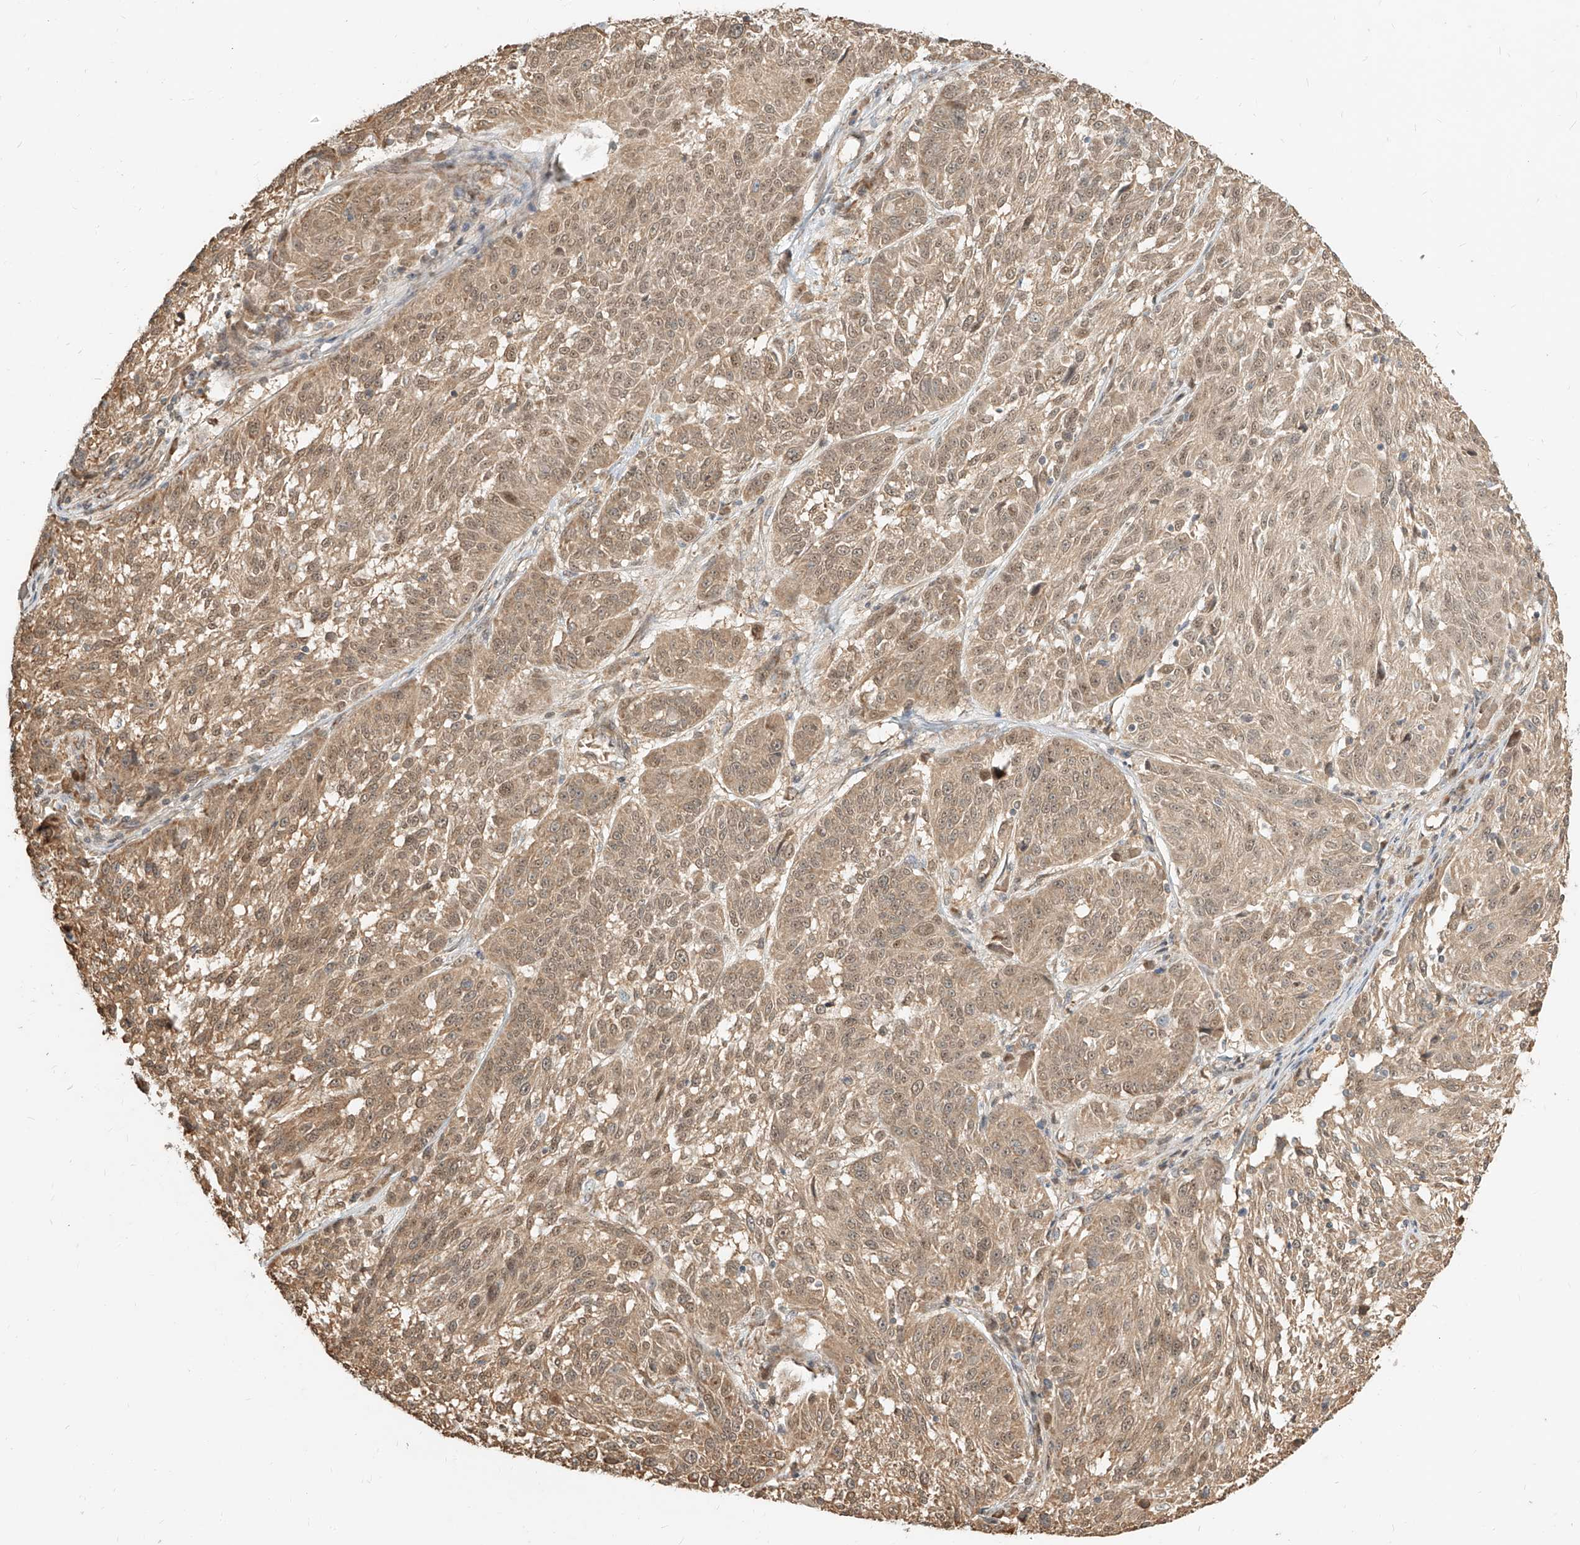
{"staining": {"intensity": "moderate", "quantity": ">75%", "location": "cytoplasmic/membranous,nuclear"}, "tissue": "melanoma", "cell_type": "Tumor cells", "image_type": "cancer", "snomed": [{"axis": "morphology", "description": "Malignant melanoma, NOS"}, {"axis": "topography", "description": "Skin"}], "caption": "A brown stain labels moderate cytoplasmic/membranous and nuclear staining of a protein in human malignant melanoma tumor cells.", "gene": "UBE2K", "patient": {"sex": "male", "age": 53}}